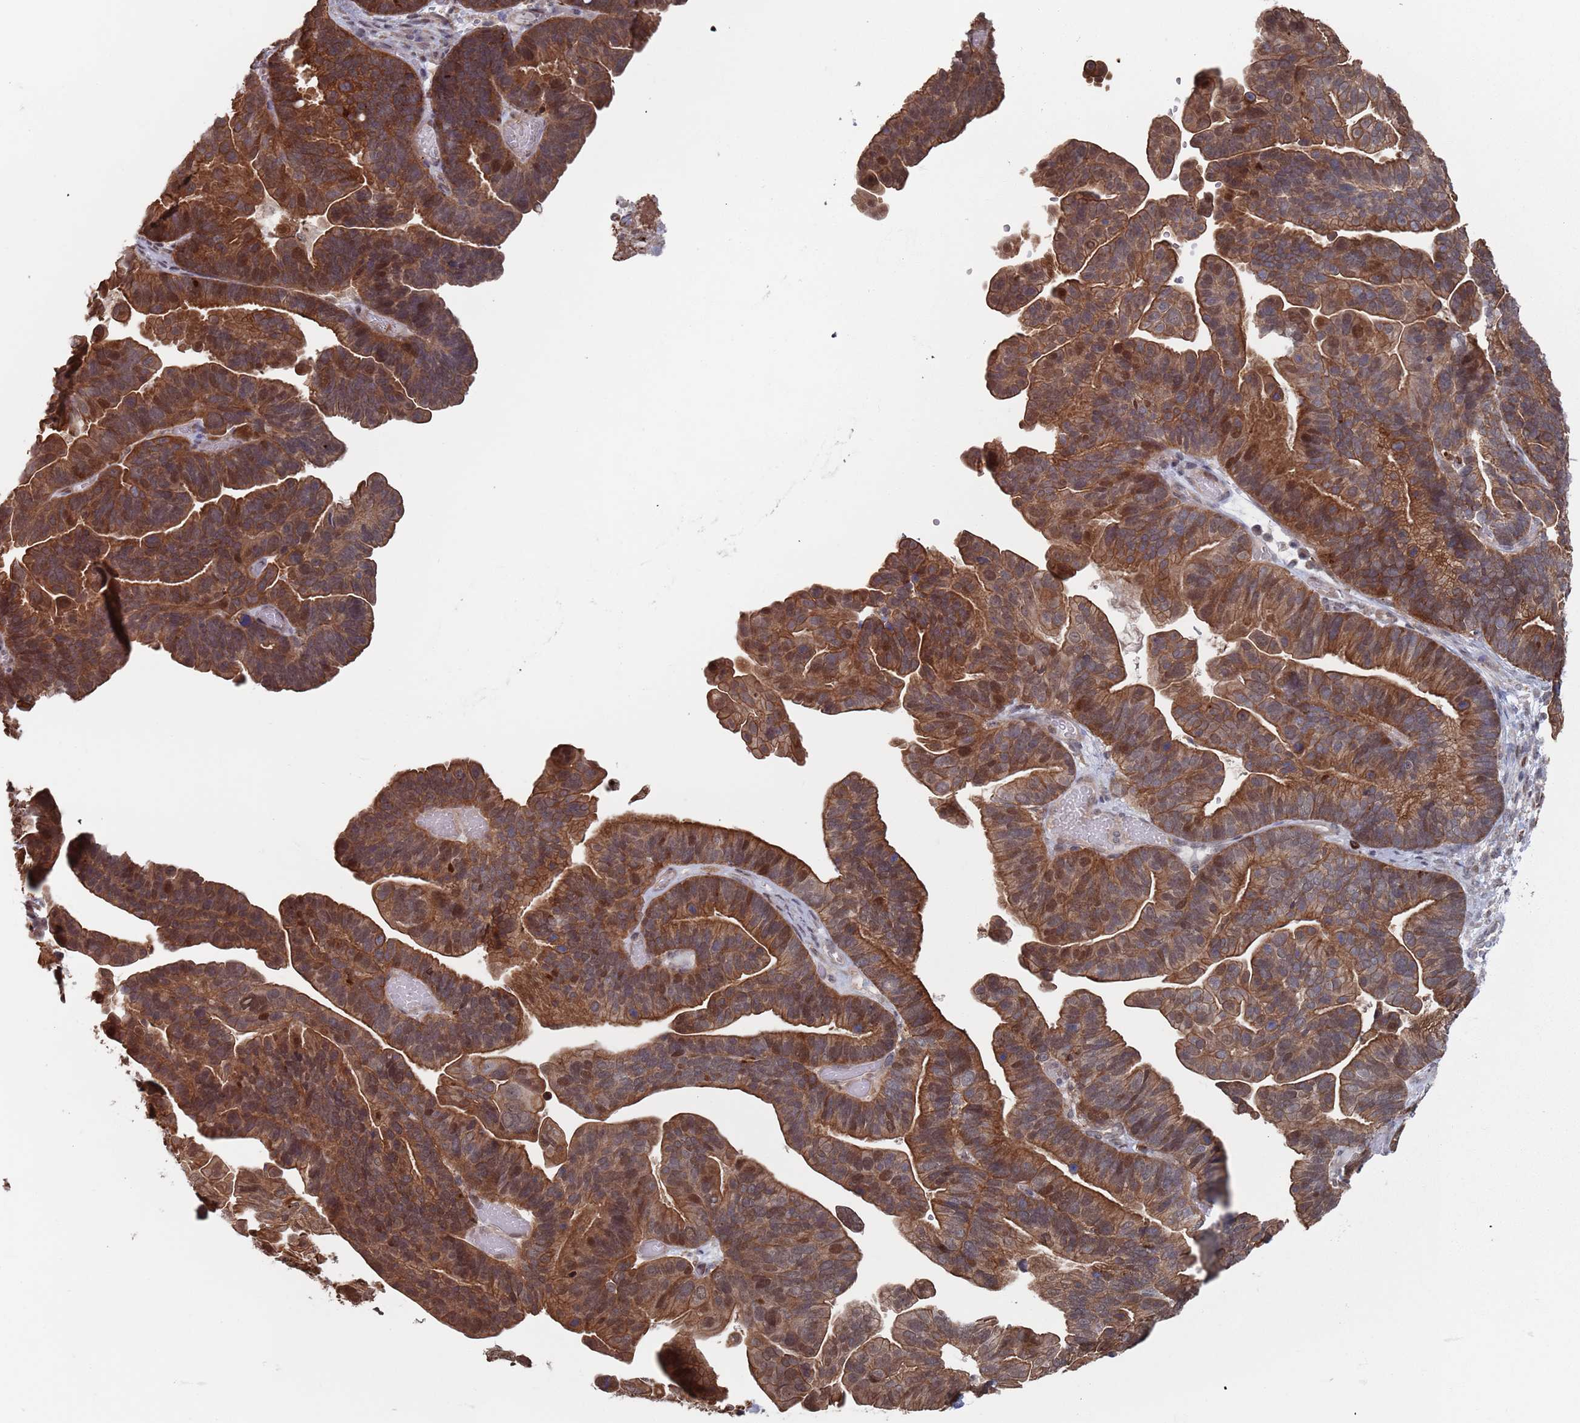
{"staining": {"intensity": "moderate", "quantity": ">75%", "location": "cytoplasmic/membranous,nuclear"}, "tissue": "ovarian cancer", "cell_type": "Tumor cells", "image_type": "cancer", "snomed": [{"axis": "morphology", "description": "Cystadenocarcinoma, serous, NOS"}, {"axis": "topography", "description": "Ovary"}], "caption": "Tumor cells demonstrate medium levels of moderate cytoplasmic/membranous and nuclear expression in about >75% of cells in serous cystadenocarcinoma (ovarian).", "gene": "DGKD", "patient": {"sex": "female", "age": 56}}